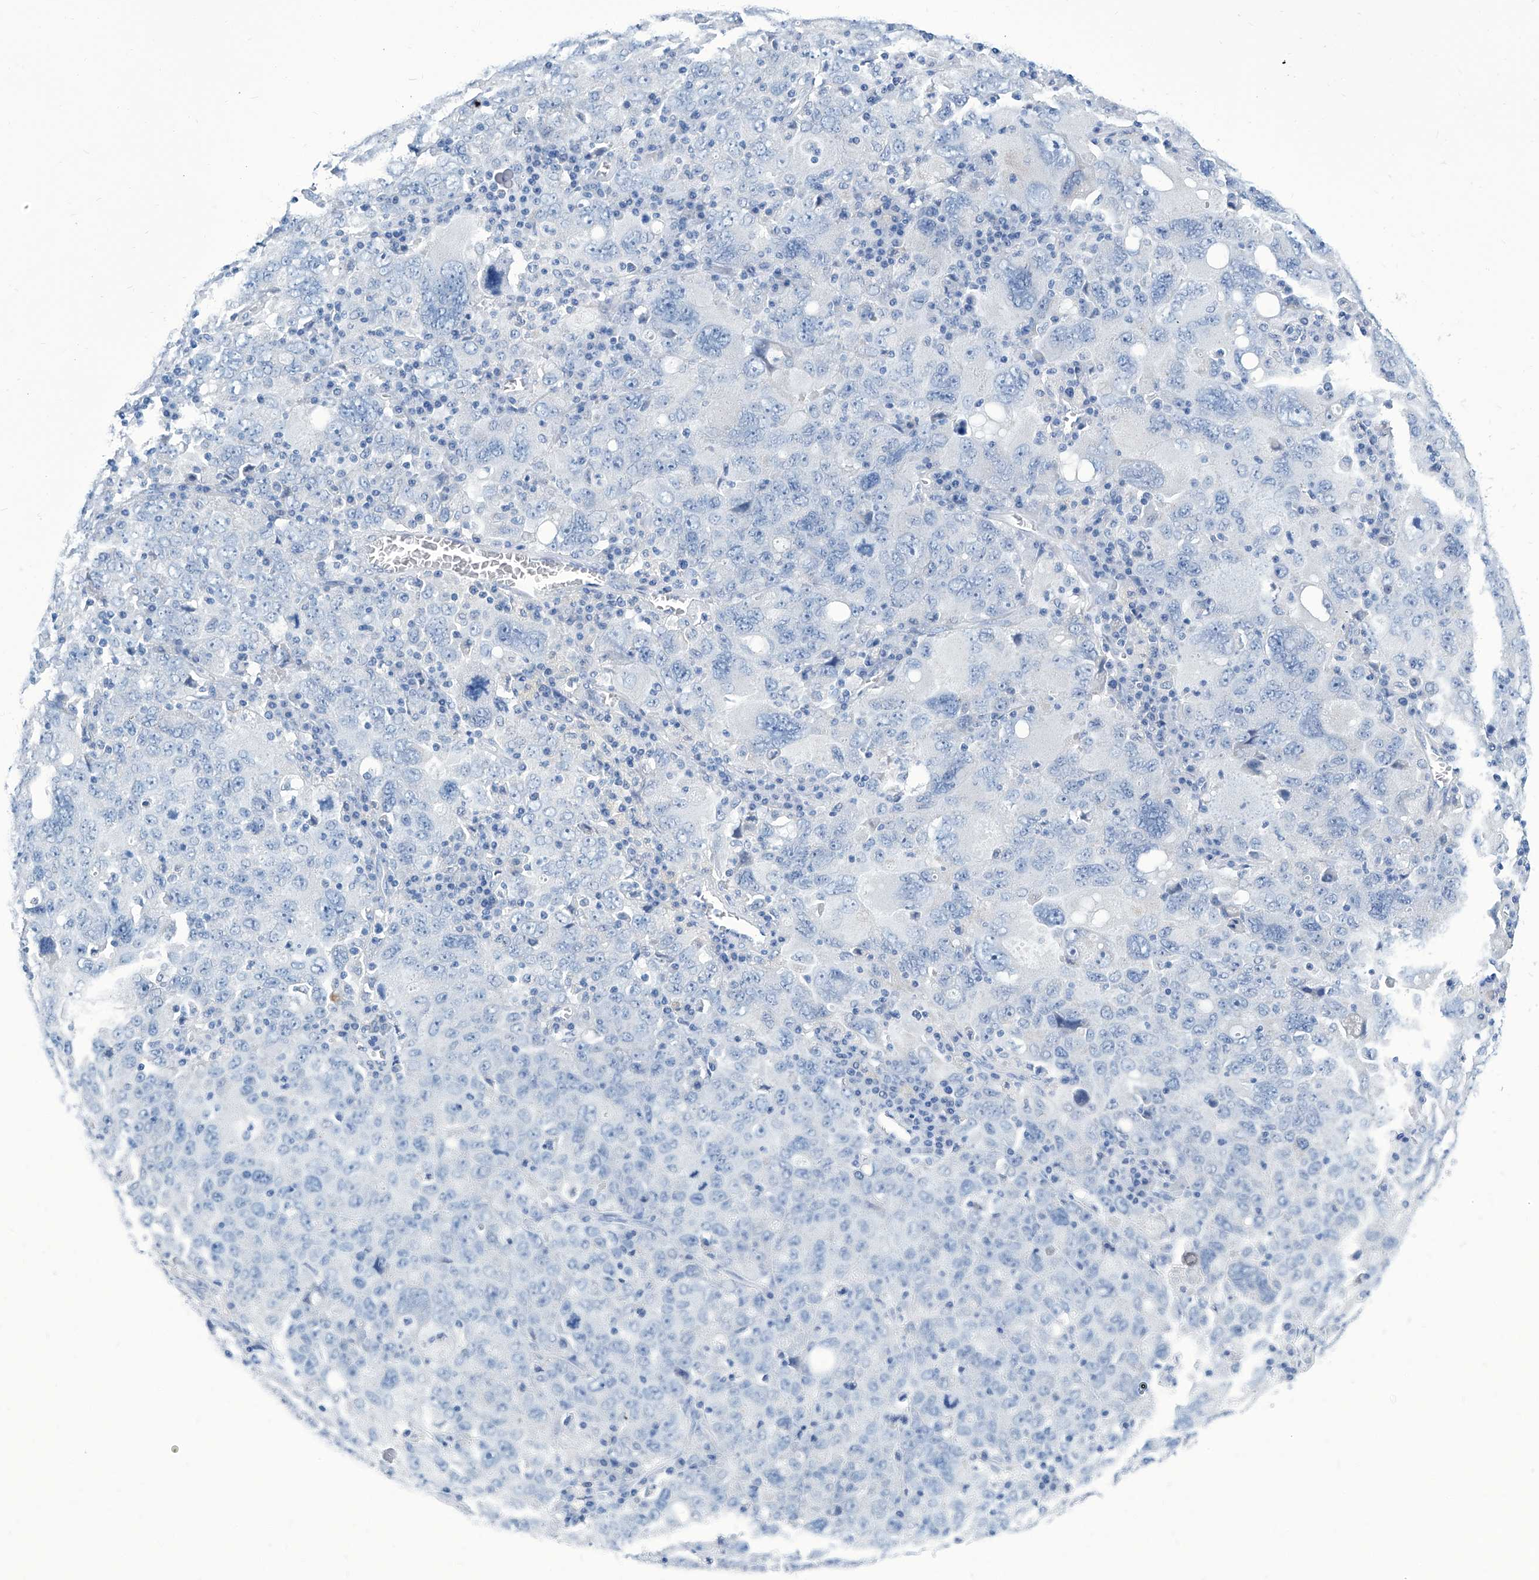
{"staining": {"intensity": "negative", "quantity": "none", "location": "none"}, "tissue": "ovarian cancer", "cell_type": "Tumor cells", "image_type": "cancer", "snomed": [{"axis": "morphology", "description": "Carcinoma, endometroid"}, {"axis": "topography", "description": "Ovary"}], "caption": "This photomicrograph is of endometroid carcinoma (ovarian) stained with immunohistochemistry (IHC) to label a protein in brown with the nuclei are counter-stained blue. There is no positivity in tumor cells.", "gene": "ZNF519", "patient": {"sex": "female", "age": 62}}